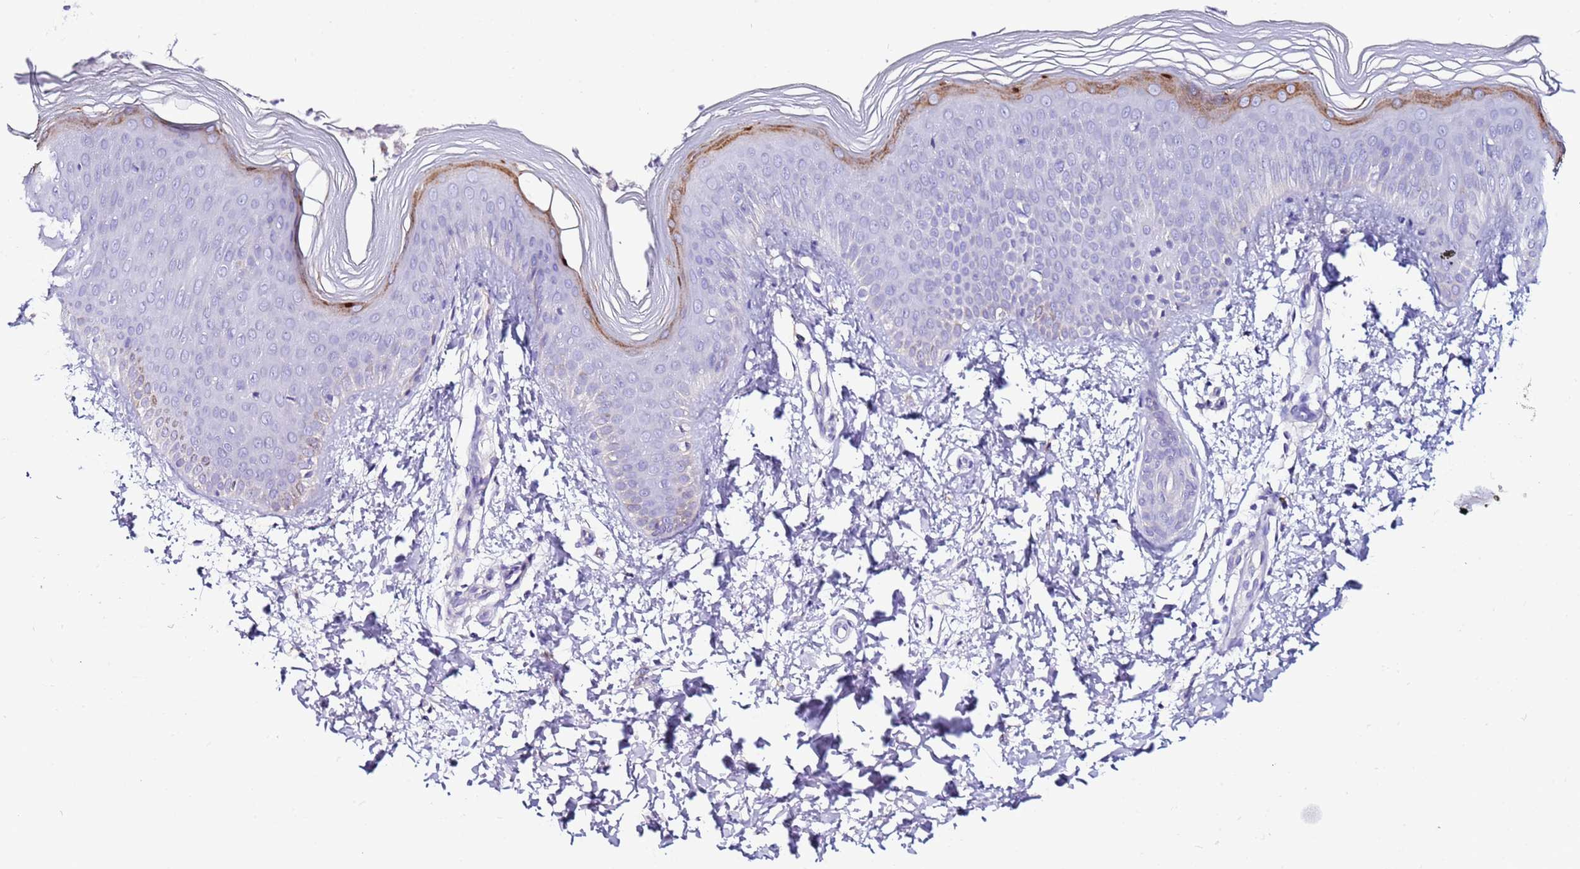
{"staining": {"intensity": "moderate", "quantity": "<25%", "location": "cytoplasmic/membranous"}, "tissue": "skin", "cell_type": "Epidermal cells", "image_type": "normal", "snomed": [{"axis": "morphology", "description": "Normal tissue, NOS"}, {"axis": "morphology", "description": "Inflammation, NOS"}, {"axis": "topography", "description": "Soft tissue"}, {"axis": "topography", "description": "Anal"}], "caption": "This histopathology image demonstrates IHC staining of unremarkable skin, with low moderate cytoplasmic/membranous expression in approximately <25% of epidermal cells.", "gene": "MYBPC3", "patient": {"sex": "female", "age": 15}}